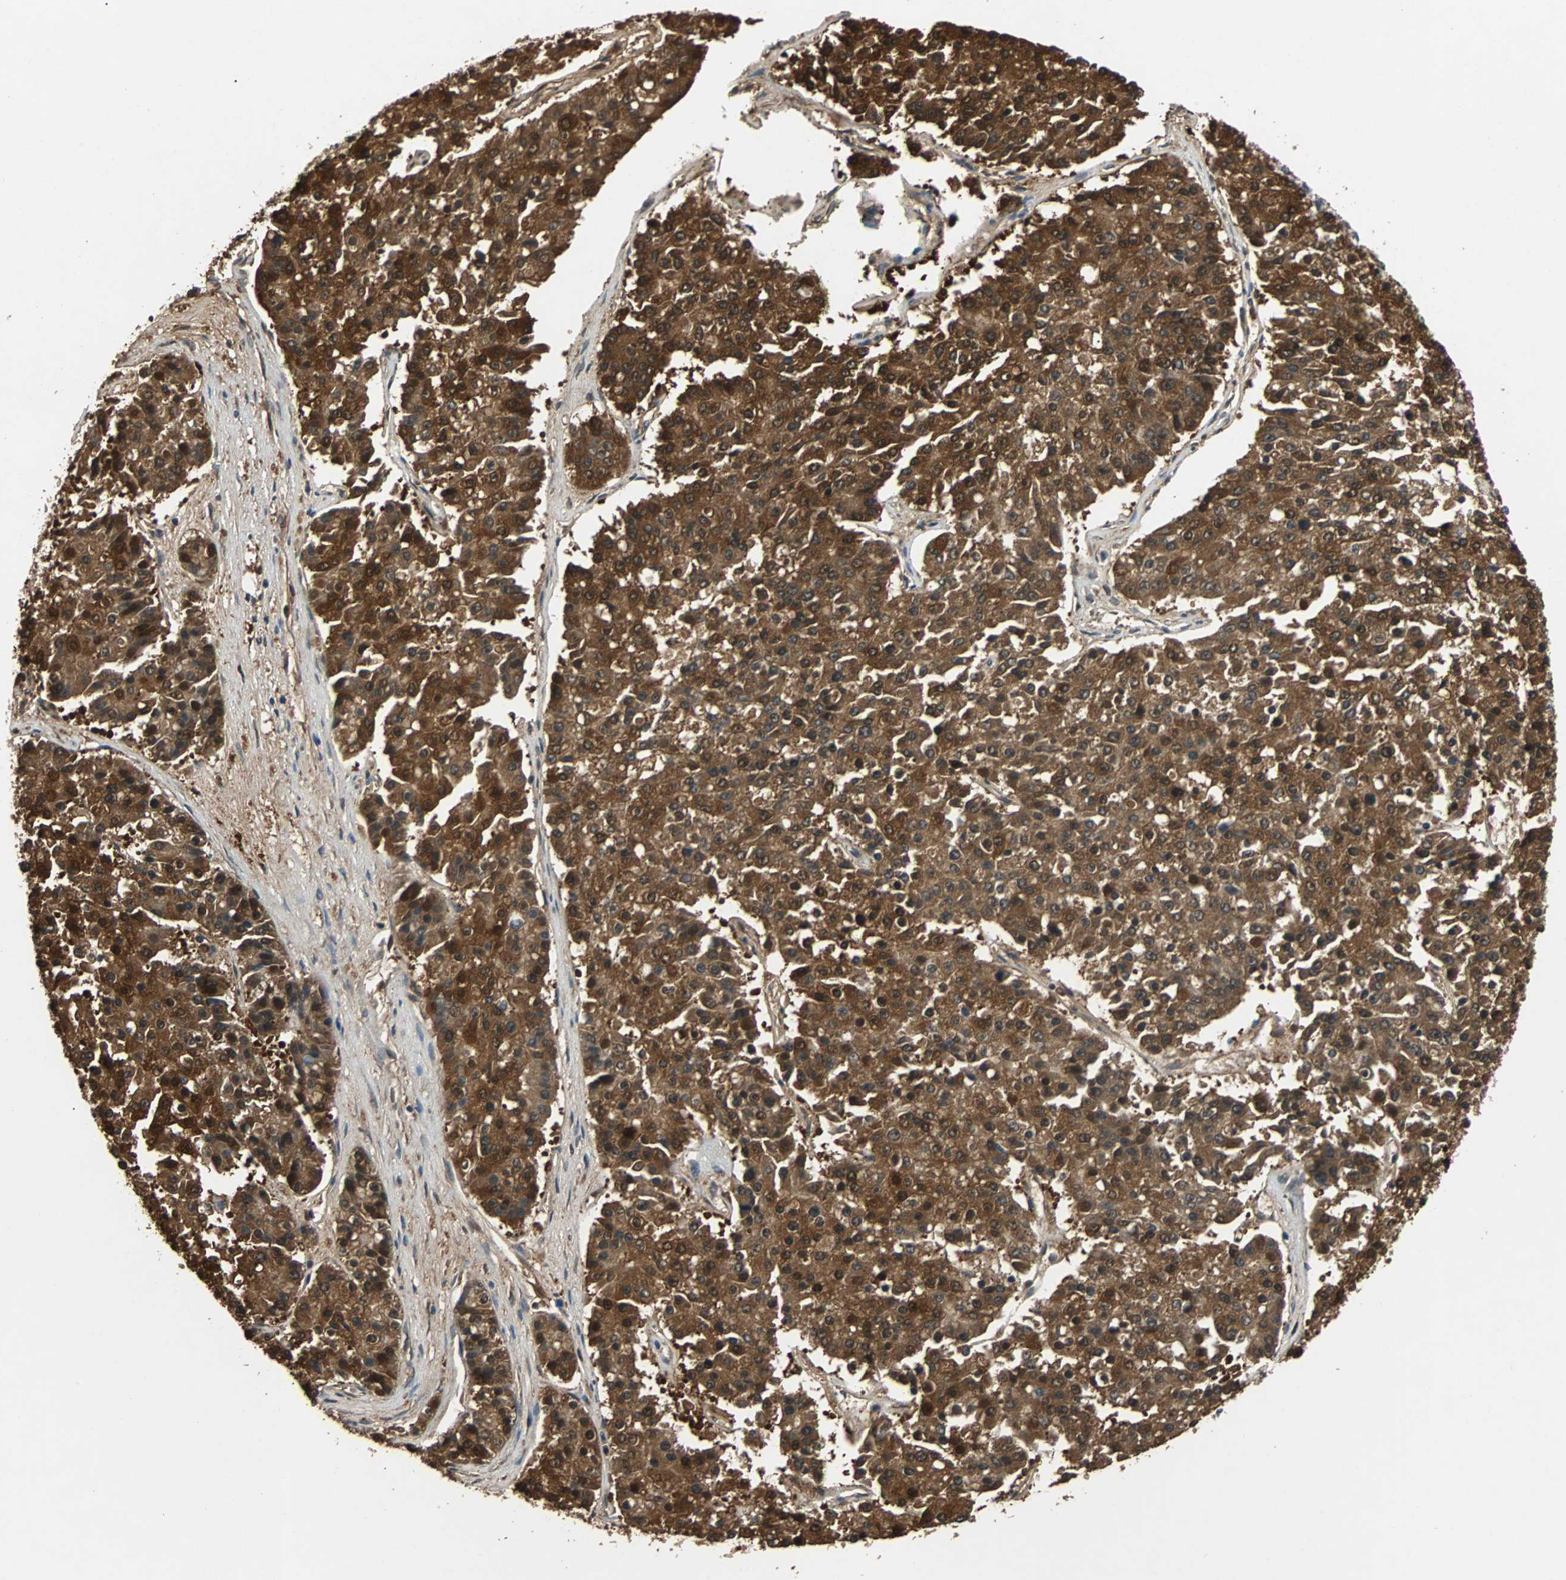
{"staining": {"intensity": "strong", "quantity": ">75%", "location": "cytoplasmic/membranous,nuclear"}, "tissue": "pancreatic cancer", "cell_type": "Tumor cells", "image_type": "cancer", "snomed": [{"axis": "morphology", "description": "Adenocarcinoma, NOS"}, {"axis": "topography", "description": "Pancreas"}], "caption": "Protein analysis of pancreatic cancer tissue displays strong cytoplasmic/membranous and nuclear expression in approximately >75% of tumor cells.", "gene": "PRDX6", "patient": {"sex": "male", "age": 50}}